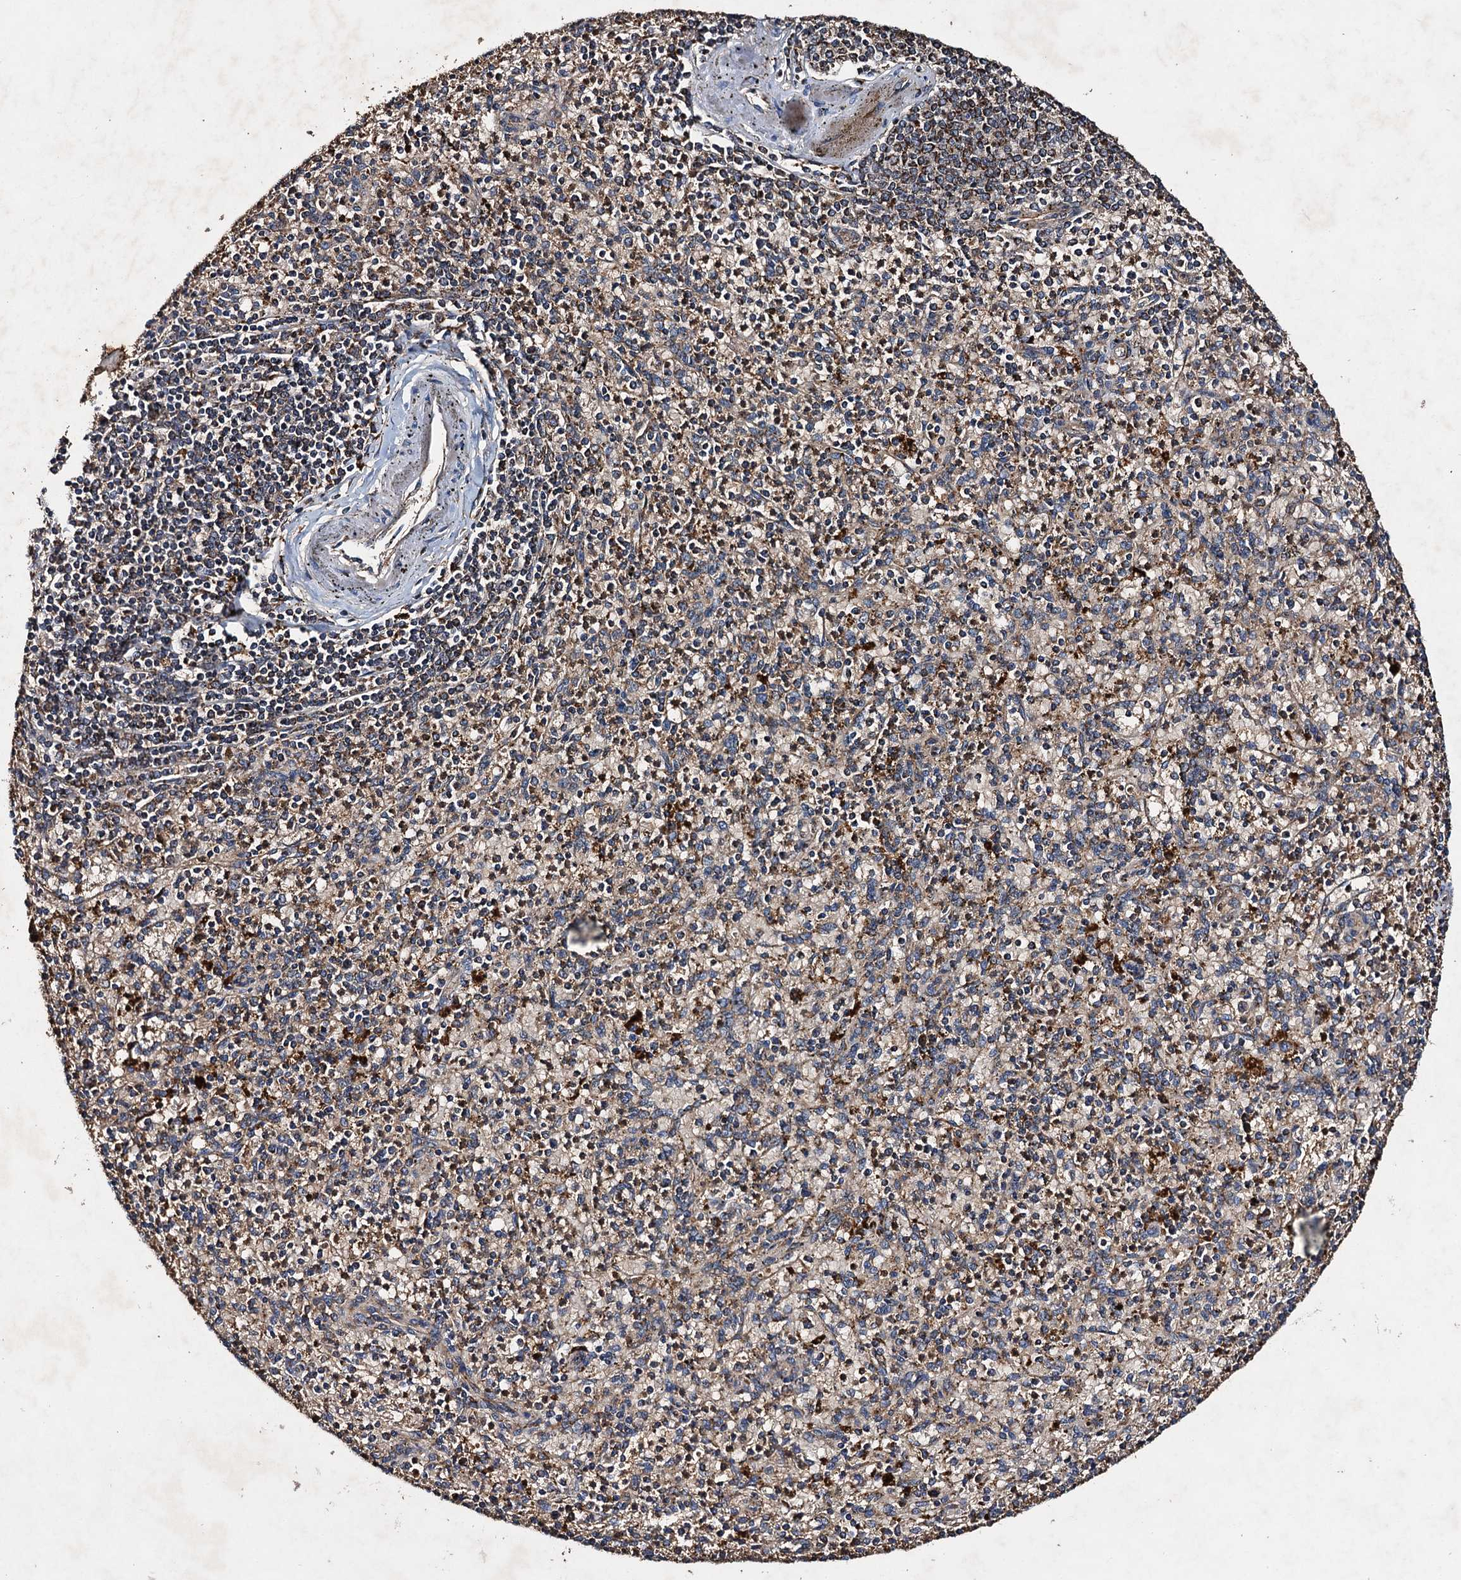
{"staining": {"intensity": "moderate", "quantity": "<25%", "location": "cytoplasmic/membranous"}, "tissue": "spleen", "cell_type": "Cells in red pulp", "image_type": "normal", "snomed": [{"axis": "morphology", "description": "Normal tissue, NOS"}, {"axis": "topography", "description": "Spleen"}], "caption": "Immunohistochemical staining of benign spleen demonstrates <25% levels of moderate cytoplasmic/membranous protein positivity in about <25% of cells in red pulp. (Brightfield microscopy of DAB IHC at high magnification).", "gene": "NDUFA13", "patient": {"sex": "male", "age": 72}}